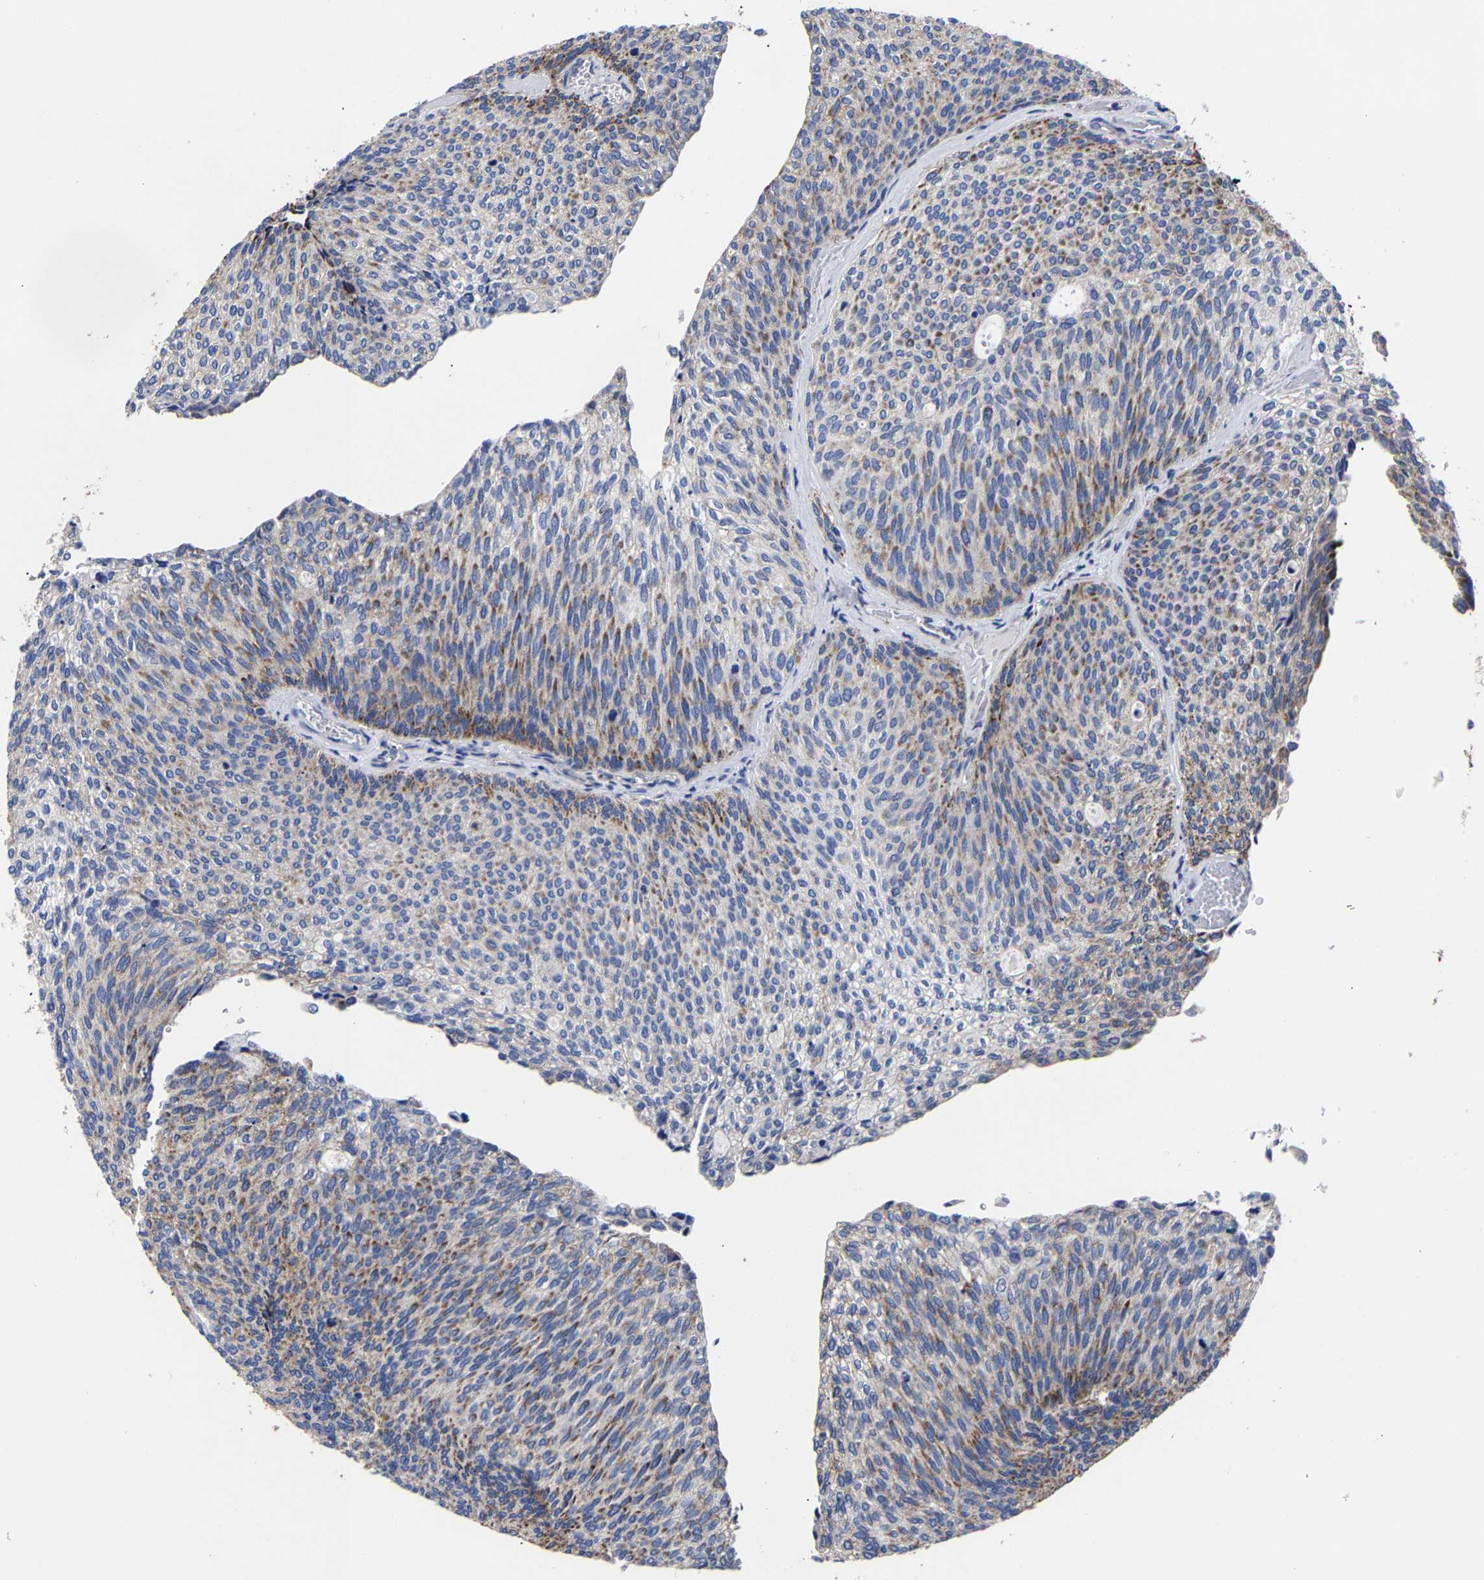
{"staining": {"intensity": "moderate", "quantity": "25%-75%", "location": "cytoplasmic/membranous"}, "tissue": "urothelial cancer", "cell_type": "Tumor cells", "image_type": "cancer", "snomed": [{"axis": "morphology", "description": "Urothelial carcinoma, Low grade"}, {"axis": "topography", "description": "Urinary bladder"}], "caption": "Tumor cells show medium levels of moderate cytoplasmic/membranous expression in approximately 25%-75% of cells in urothelial carcinoma (low-grade). The staining was performed using DAB to visualize the protein expression in brown, while the nuclei were stained in blue with hematoxylin (Magnification: 20x).", "gene": "AASS", "patient": {"sex": "female", "age": 79}}